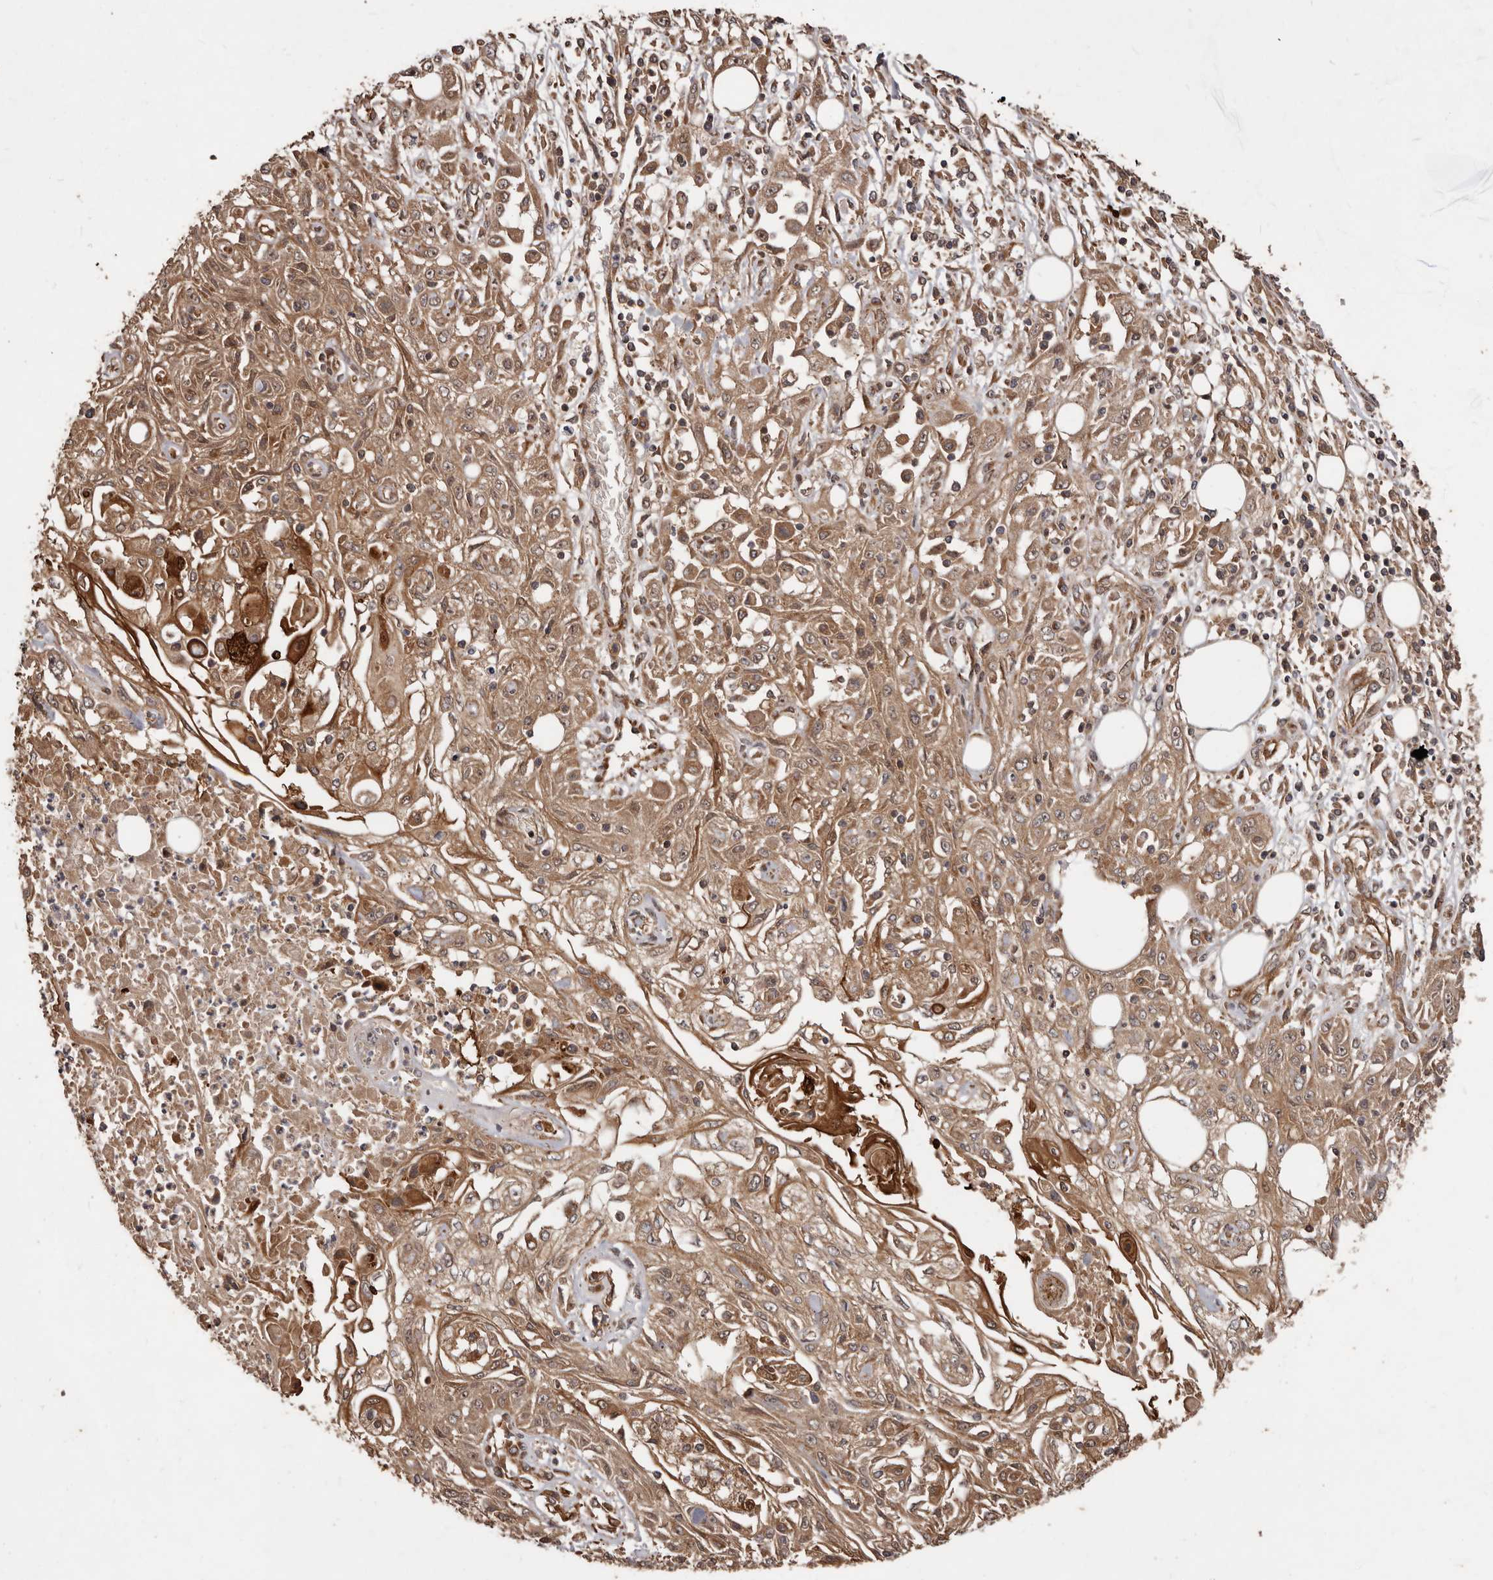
{"staining": {"intensity": "moderate", "quantity": ">75%", "location": "cytoplasmic/membranous"}, "tissue": "skin cancer", "cell_type": "Tumor cells", "image_type": "cancer", "snomed": [{"axis": "morphology", "description": "Squamous cell carcinoma, NOS"}, {"axis": "morphology", "description": "Squamous cell carcinoma, metastatic, NOS"}, {"axis": "topography", "description": "Skin"}, {"axis": "topography", "description": "Lymph node"}], "caption": "Immunohistochemical staining of human skin metastatic squamous cell carcinoma reveals medium levels of moderate cytoplasmic/membranous staining in approximately >75% of tumor cells.", "gene": "STK36", "patient": {"sex": "male", "age": 75}}